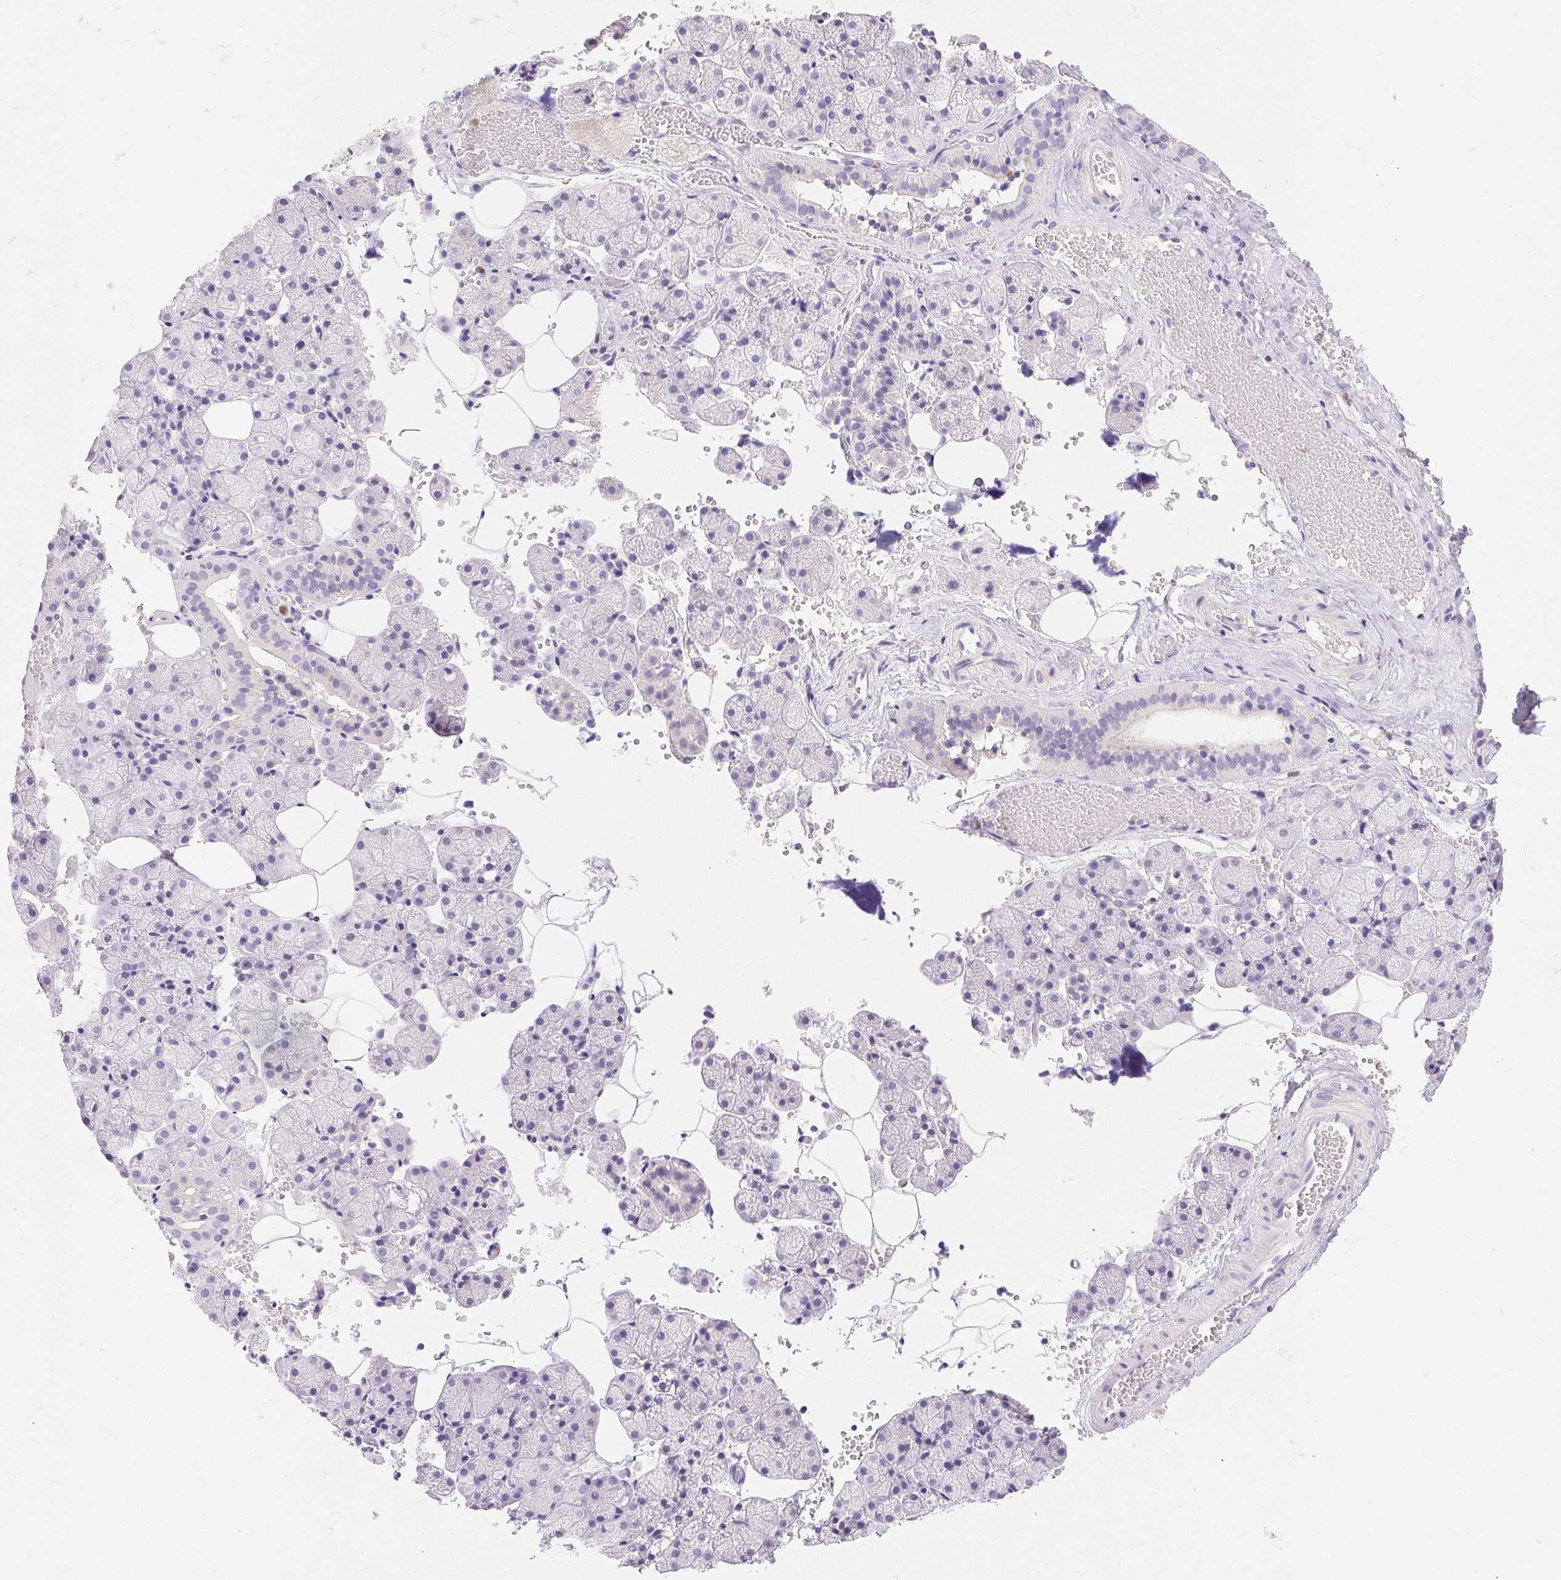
{"staining": {"intensity": "negative", "quantity": "none", "location": "none"}, "tissue": "salivary gland", "cell_type": "Glandular cells", "image_type": "normal", "snomed": [{"axis": "morphology", "description": "Normal tissue, NOS"}, {"axis": "topography", "description": "Salivary gland"}], "caption": "There is no significant positivity in glandular cells of salivary gland.", "gene": "EMX2", "patient": {"sex": "male", "age": 38}}